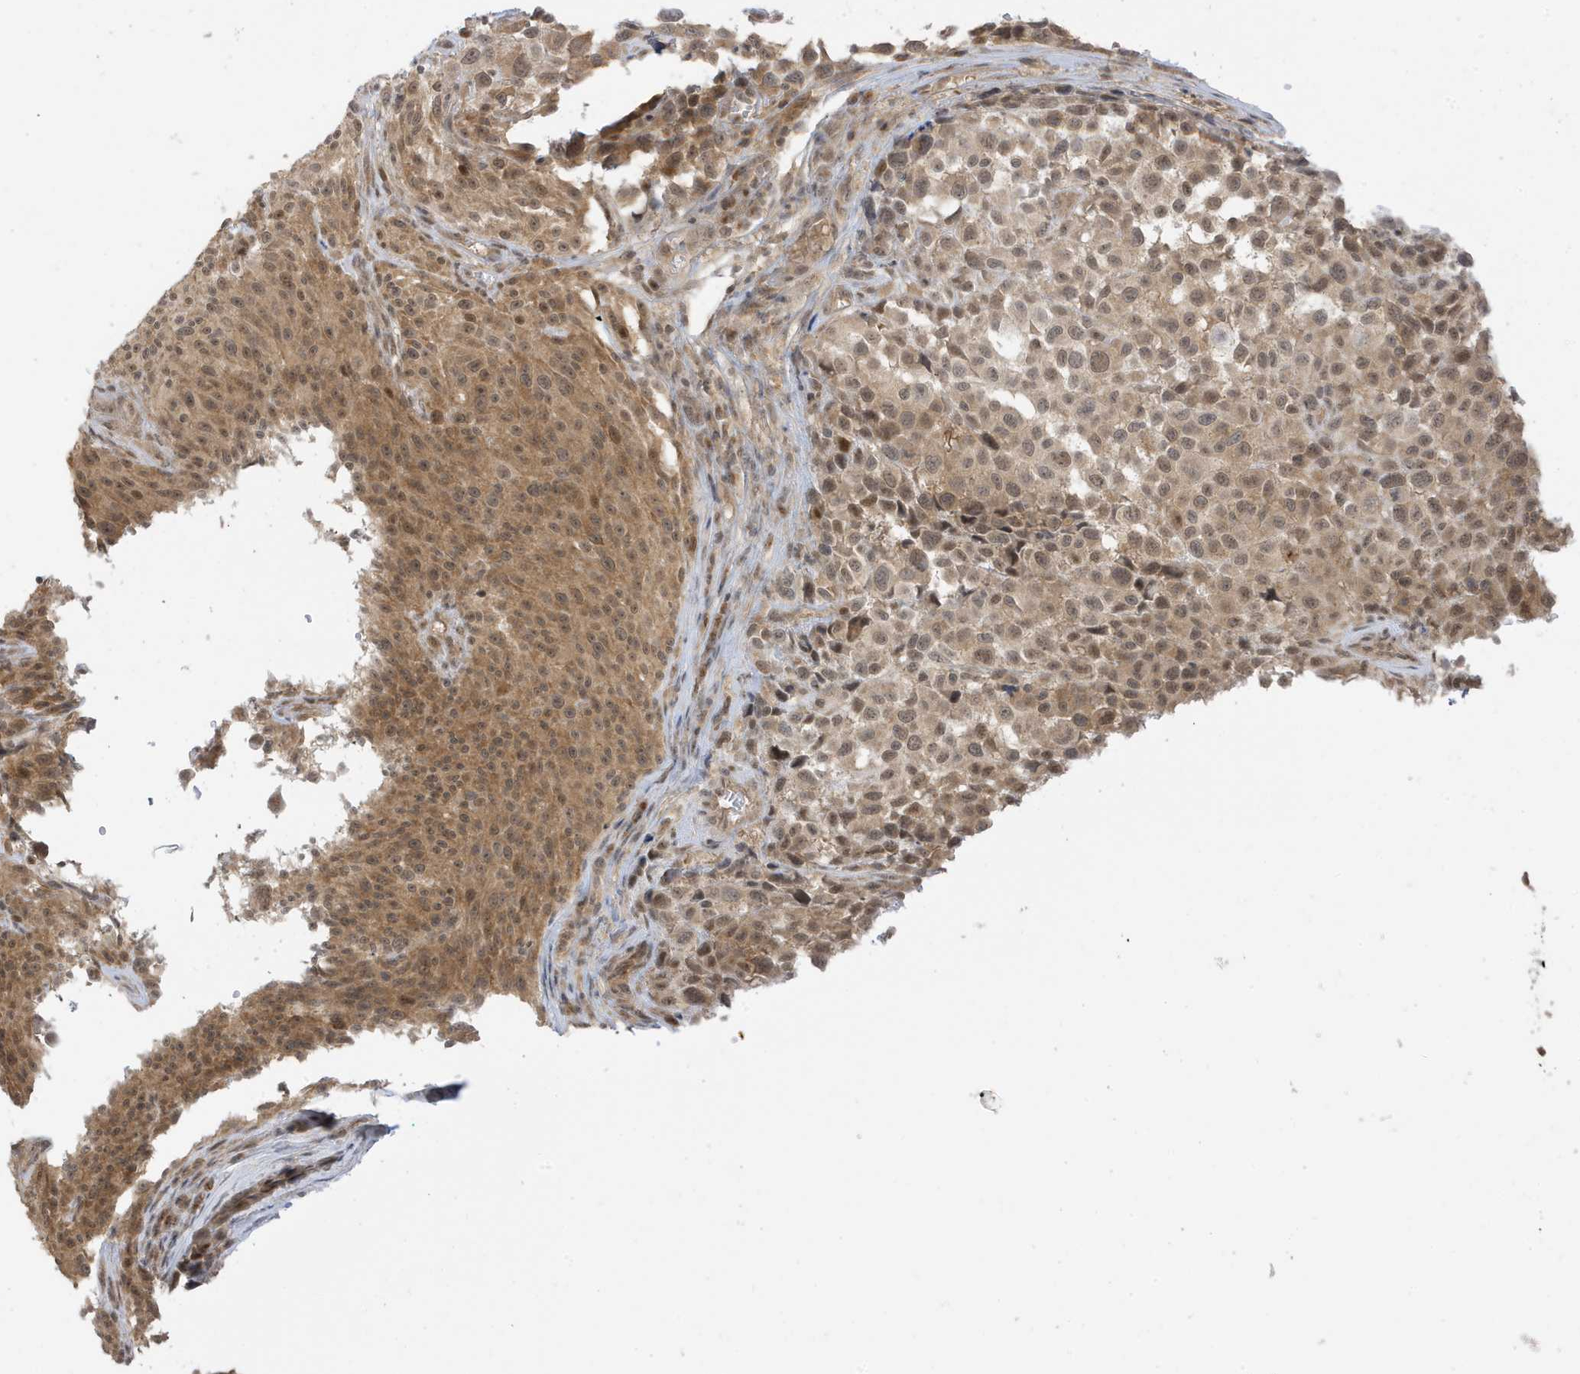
{"staining": {"intensity": "moderate", "quantity": ">75%", "location": "cytoplasmic/membranous,nuclear"}, "tissue": "melanoma", "cell_type": "Tumor cells", "image_type": "cancer", "snomed": [{"axis": "morphology", "description": "Malignant melanoma, NOS"}, {"axis": "topography", "description": "Skin"}], "caption": "IHC (DAB (3,3'-diaminobenzidine)) staining of malignant melanoma demonstrates moderate cytoplasmic/membranous and nuclear protein positivity in approximately >75% of tumor cells.", "gene": "TAB3", "patient": {"sex": "male", "age": 53}}